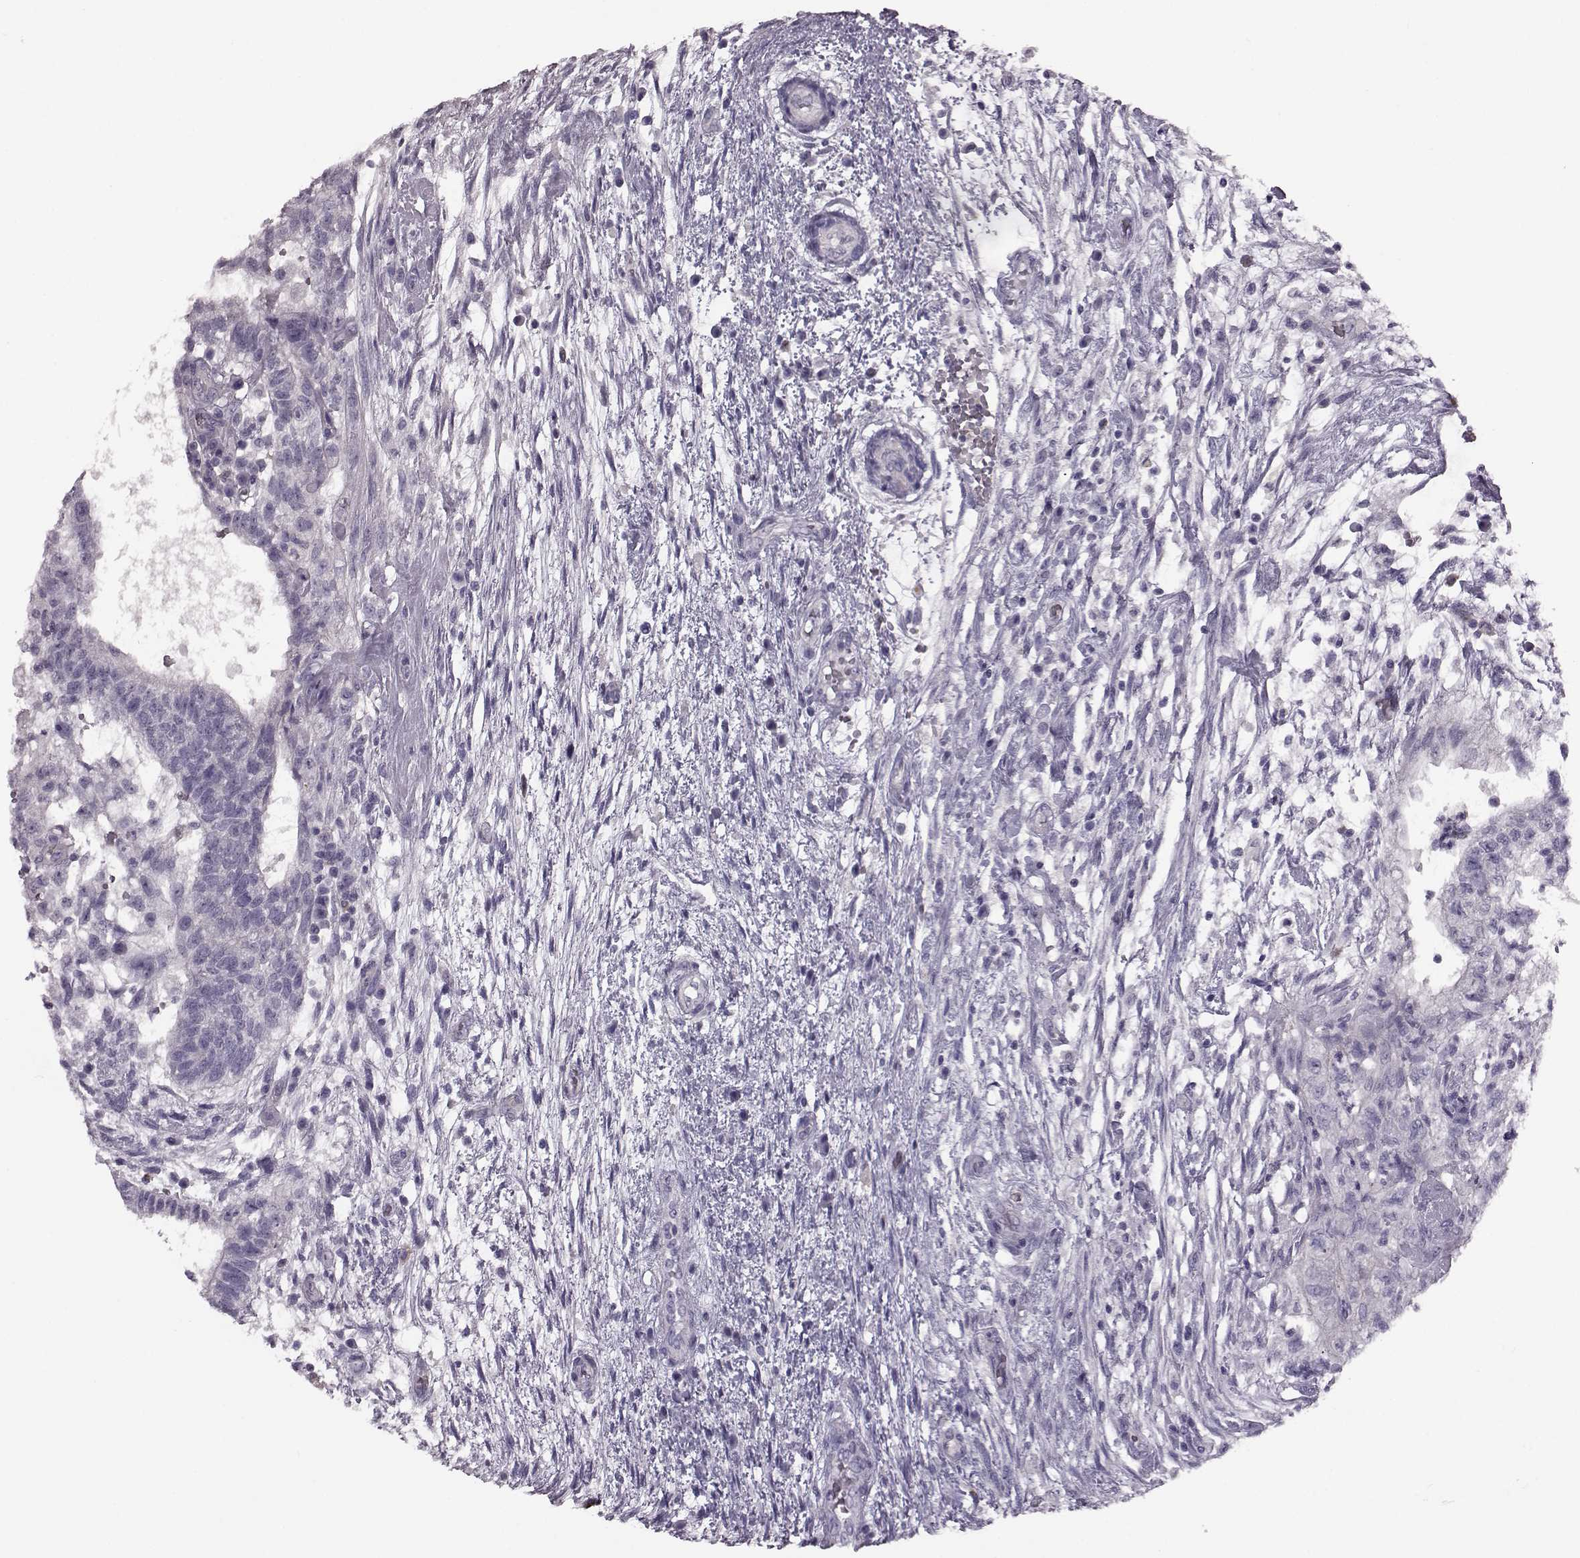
{"staining": {"intensity": "negative", "quantity": "none", "location": "none"}, "tissue": "testis cancer", "cell_type": "Tumor cells", "image_type": "cancer", "snomed": [{"axis": "morphology", "description": "Normal tissue, NOS"}, {"axis": "morphology", "description": "Carcinoma, Embryonal, NOS"}, {"axis": "topography", "description": "Testis"}, {"axis": "topography", "description": "Epididymis"}], "caption": "High power microscopy micrograph of an immunohistochemistry photomicrograph of embryonal carcinoma (testis), revealing no significant positivity in tumor cells.", "gene": "SNTG1", "patient": {"sex": "male", "age": 32}}